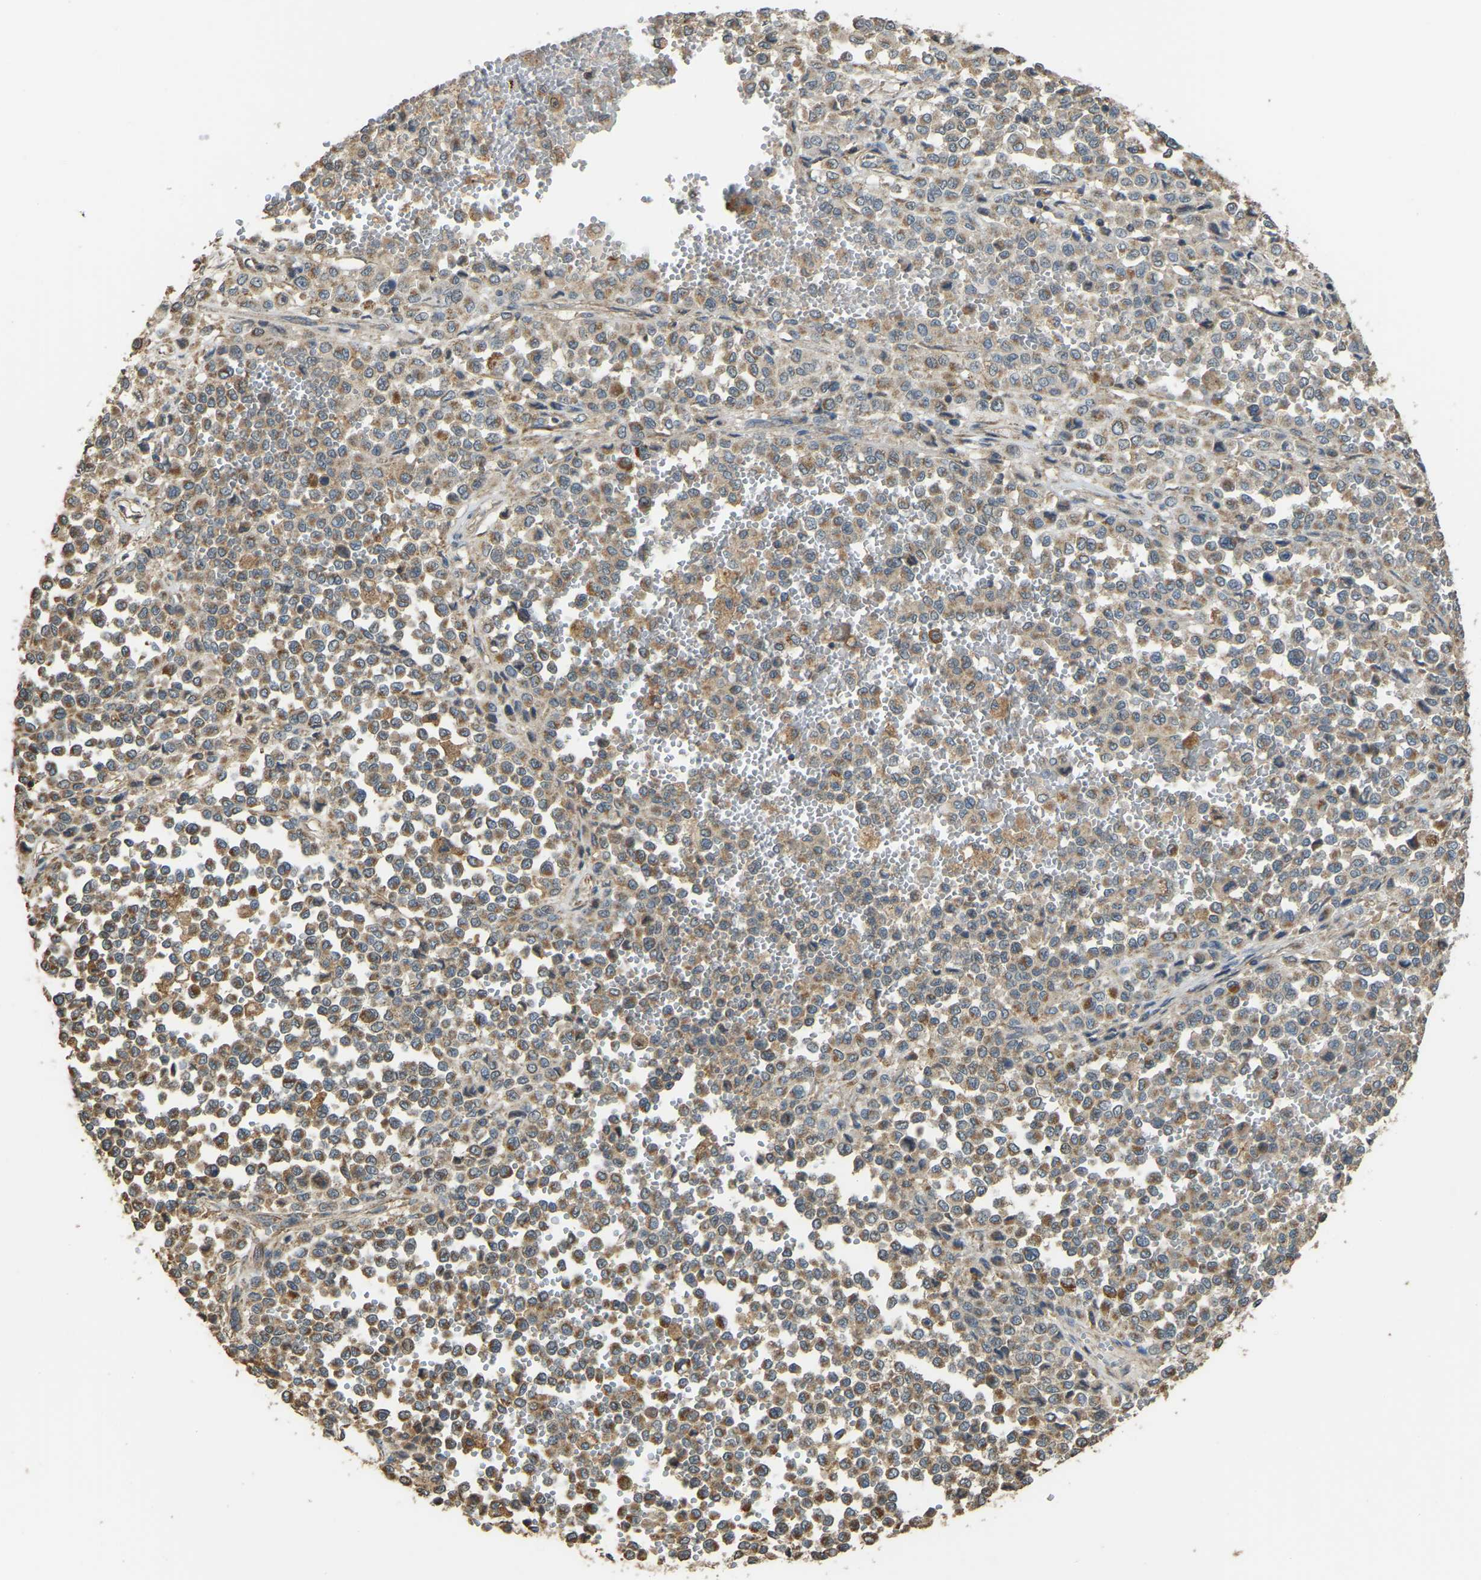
{"staining": {"intensity": "moderate", "quantity": ">75%", "location": "cytoplasmic/membranous"}, "tissue": "melanoma", "cell_type": "Tumor cells", "image_type": "cancer", "snomed": [{"axis": "morphology", "description": "Malignant melanoma, Metastatic site"}, {"axis": "topography", "description": "Pancreas"}], "caption": "This image exhibits immunohistochemistry staining of melanoma, with medium moderate cytoplasmic/membranous expression in approximately >75% of tumor cells.", "gene": "GNG2", "patient": {"sex": "female", "age": 30}}